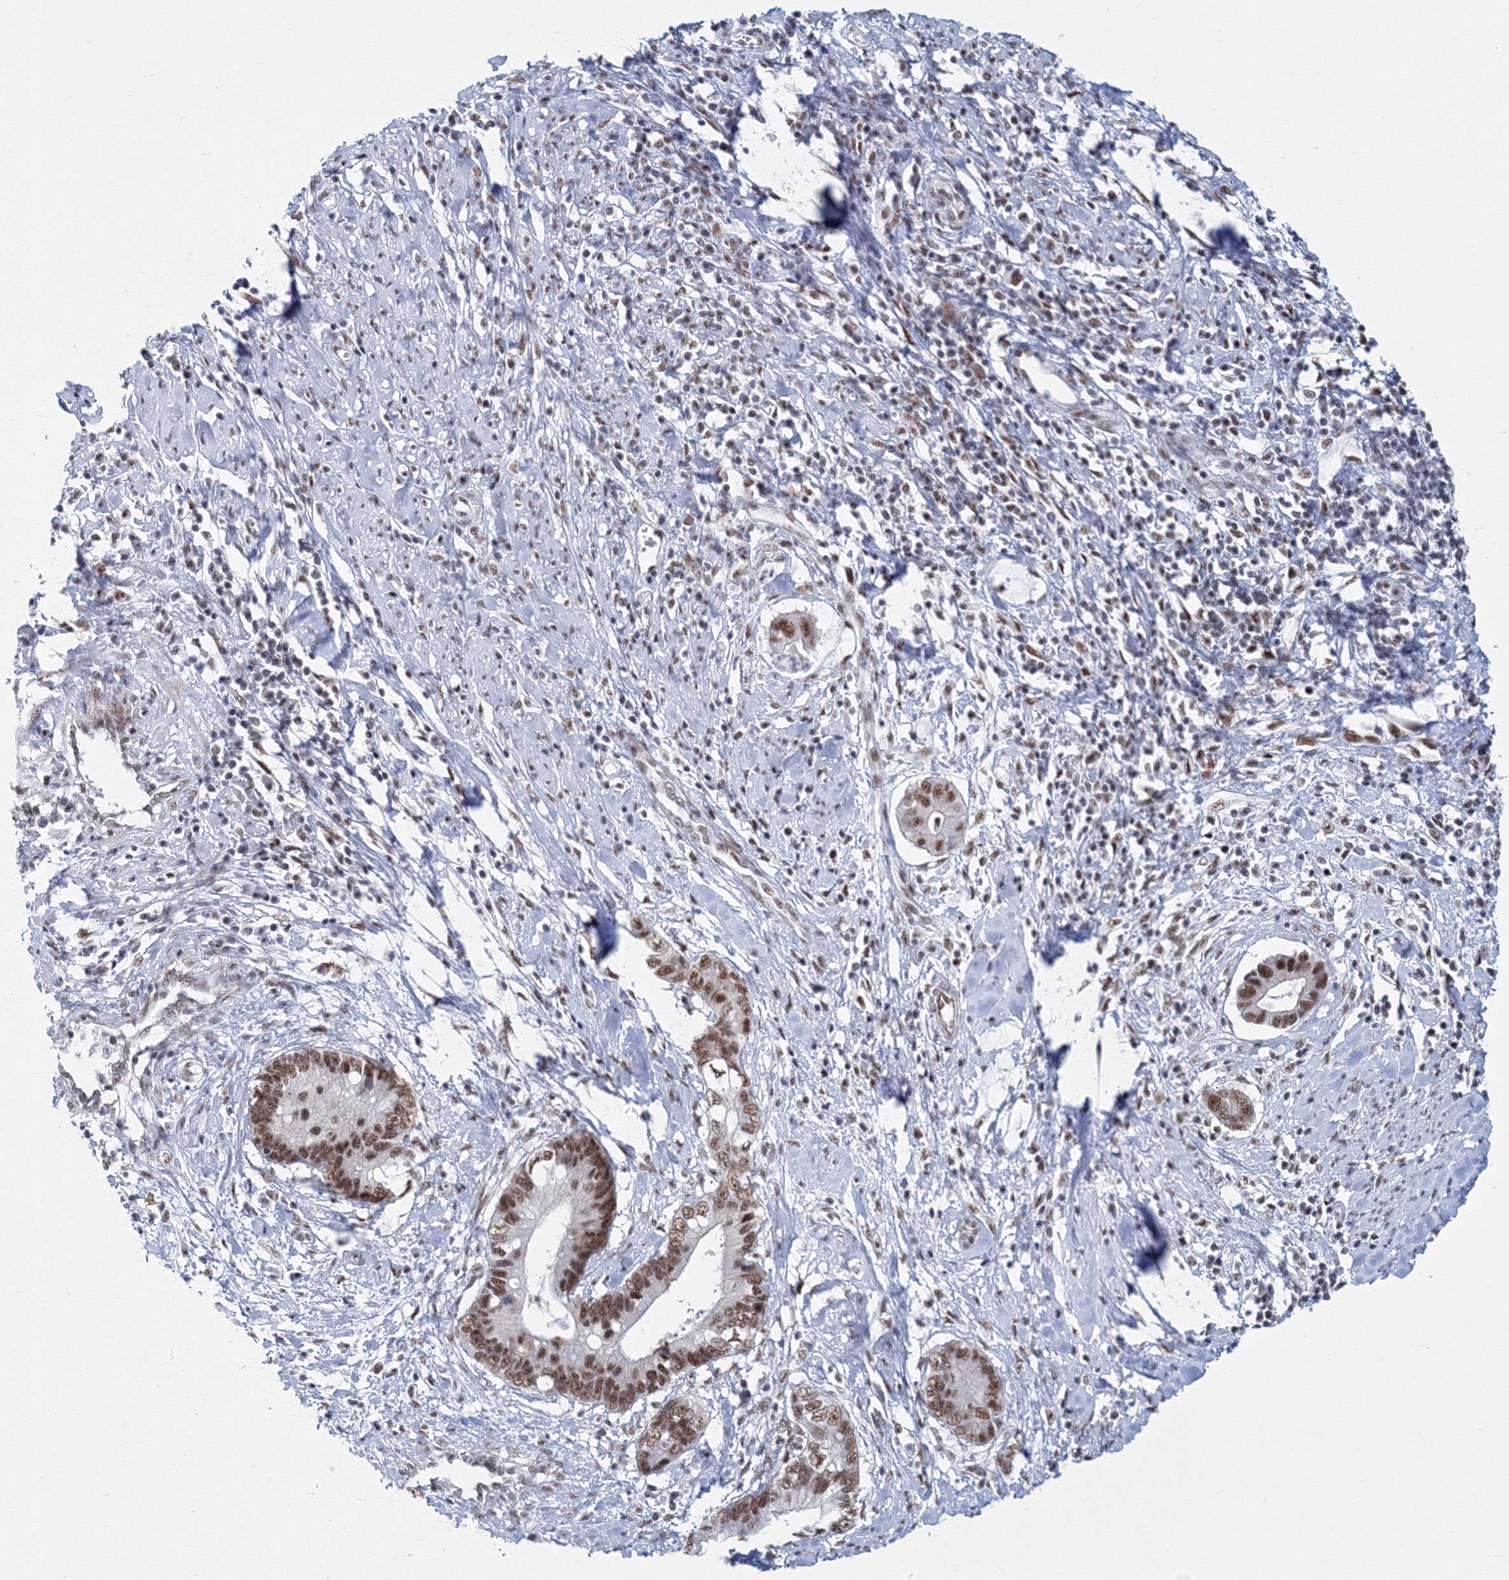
{"staining": {"intensity": "strong", "quantity": ">75%", "location": "nuclear"}, "tissue": "cervical cancer", "cell_type": "Tumor cells", "image_type": "cancer", "snomed": [{"axis": "morphology", "description": "Adenocarcinoma, NOS"}, {"axis": "topography", "description": "Cervix"}], "caption": "This is an image of IHC staining of cervical cancer, which shows strong expression in the nuclear of tumor cells.", "gene": "SF3B6", "patient": {"sex": "female", "age": 44}}